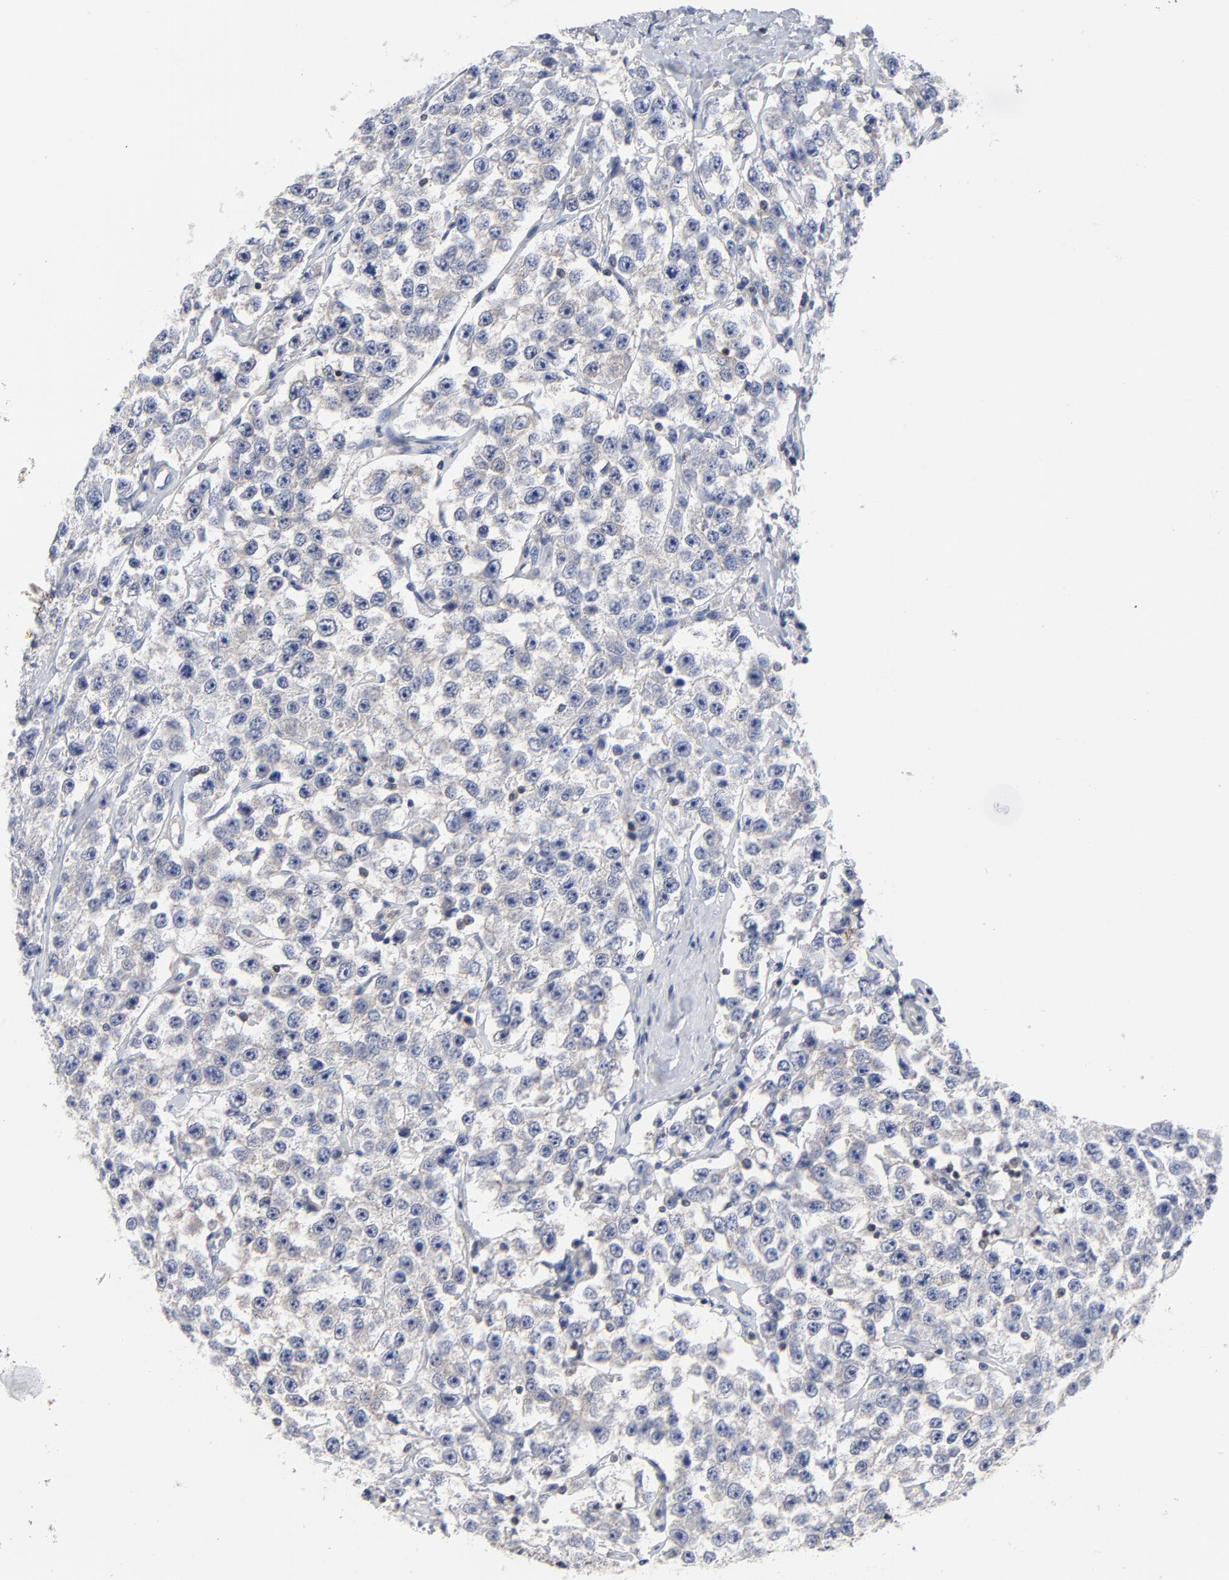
{"staining": {"intensity": "weak", "quantity": ">75%", "location": "cytoplasmic/membranous"}, "tissue": "testis cancer", "cell_type": "Tumor cells", "image_type": "cancer", "snomed": [{"axis": "morphology", "description": "Seminoma, NOS"}, {"axis": "topography", "description": "Testis"}], "caption": "Testis cancer (seminoma) stained with immunohistochemistry (IHC) demonstrates weak cytoplasmic/membranous expression in about >75% of tumor cells.", "gene": "CAB39L", "patient": {"sex": "male", "age": 52}}